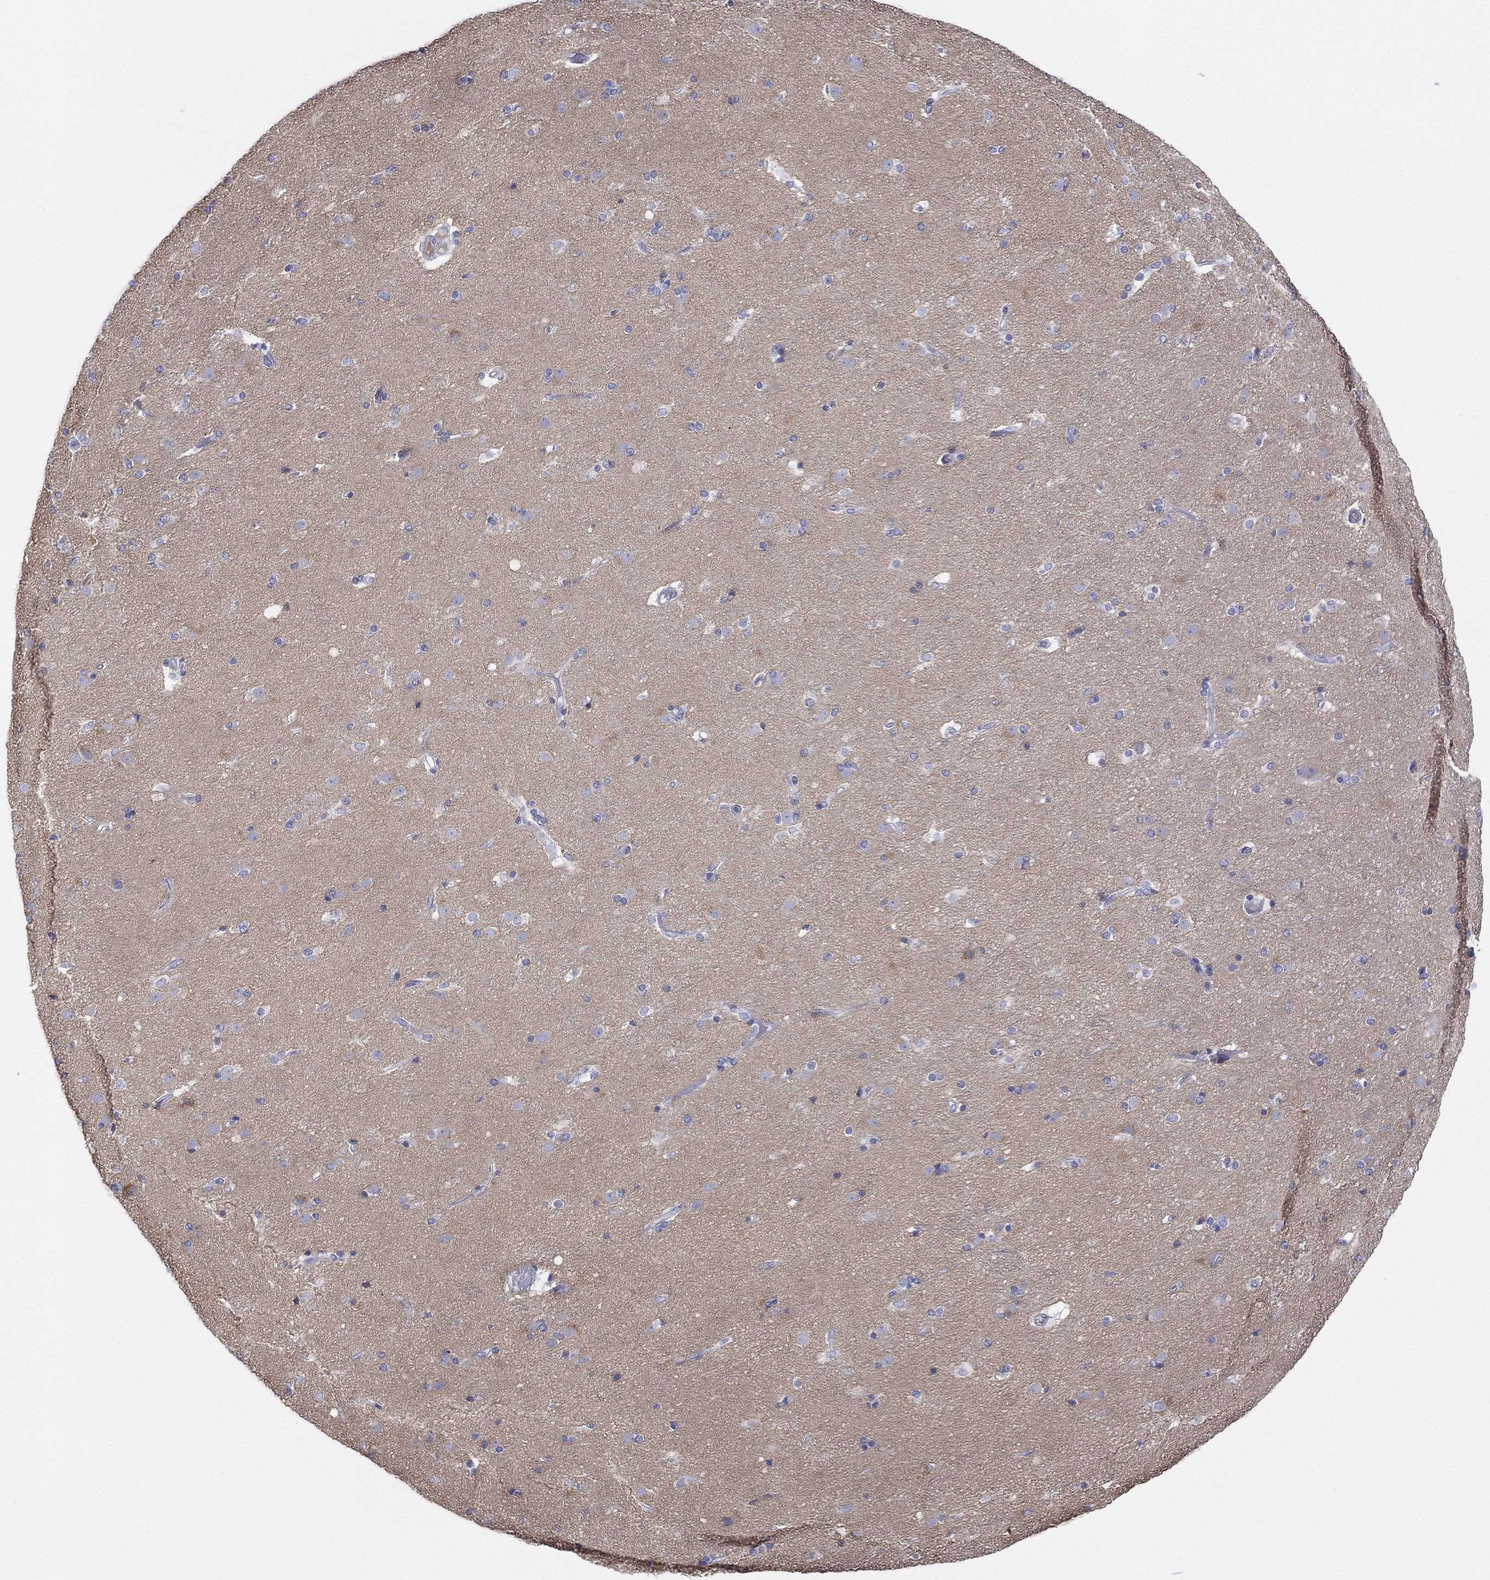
{"staining": {"intensity": "negative", "quantity": "none", "location": "none"}, "tissue": "caudate", "cell_type": "Glial cells", "image_type": "normal", "snomed": [{"axis": "morphology", "description": "Normal tissue, NOS"}, {"axis": "topography", "description": "Lateral ventricle wall"}], "caption": "Immunohistochemistry (IHC) image of benign caudate stained for a protein (brown), which demonstrates no positivity in glial cells. The staining was performed using DAB (3,3'-diaminobenzidine) to visualize the protein expression in brown, while the nuclei were stained in blue with hematoxylin (Magnification: 20x).", "gene": "CYP2D6", "patient": {"sex": "male", "age": 54}}